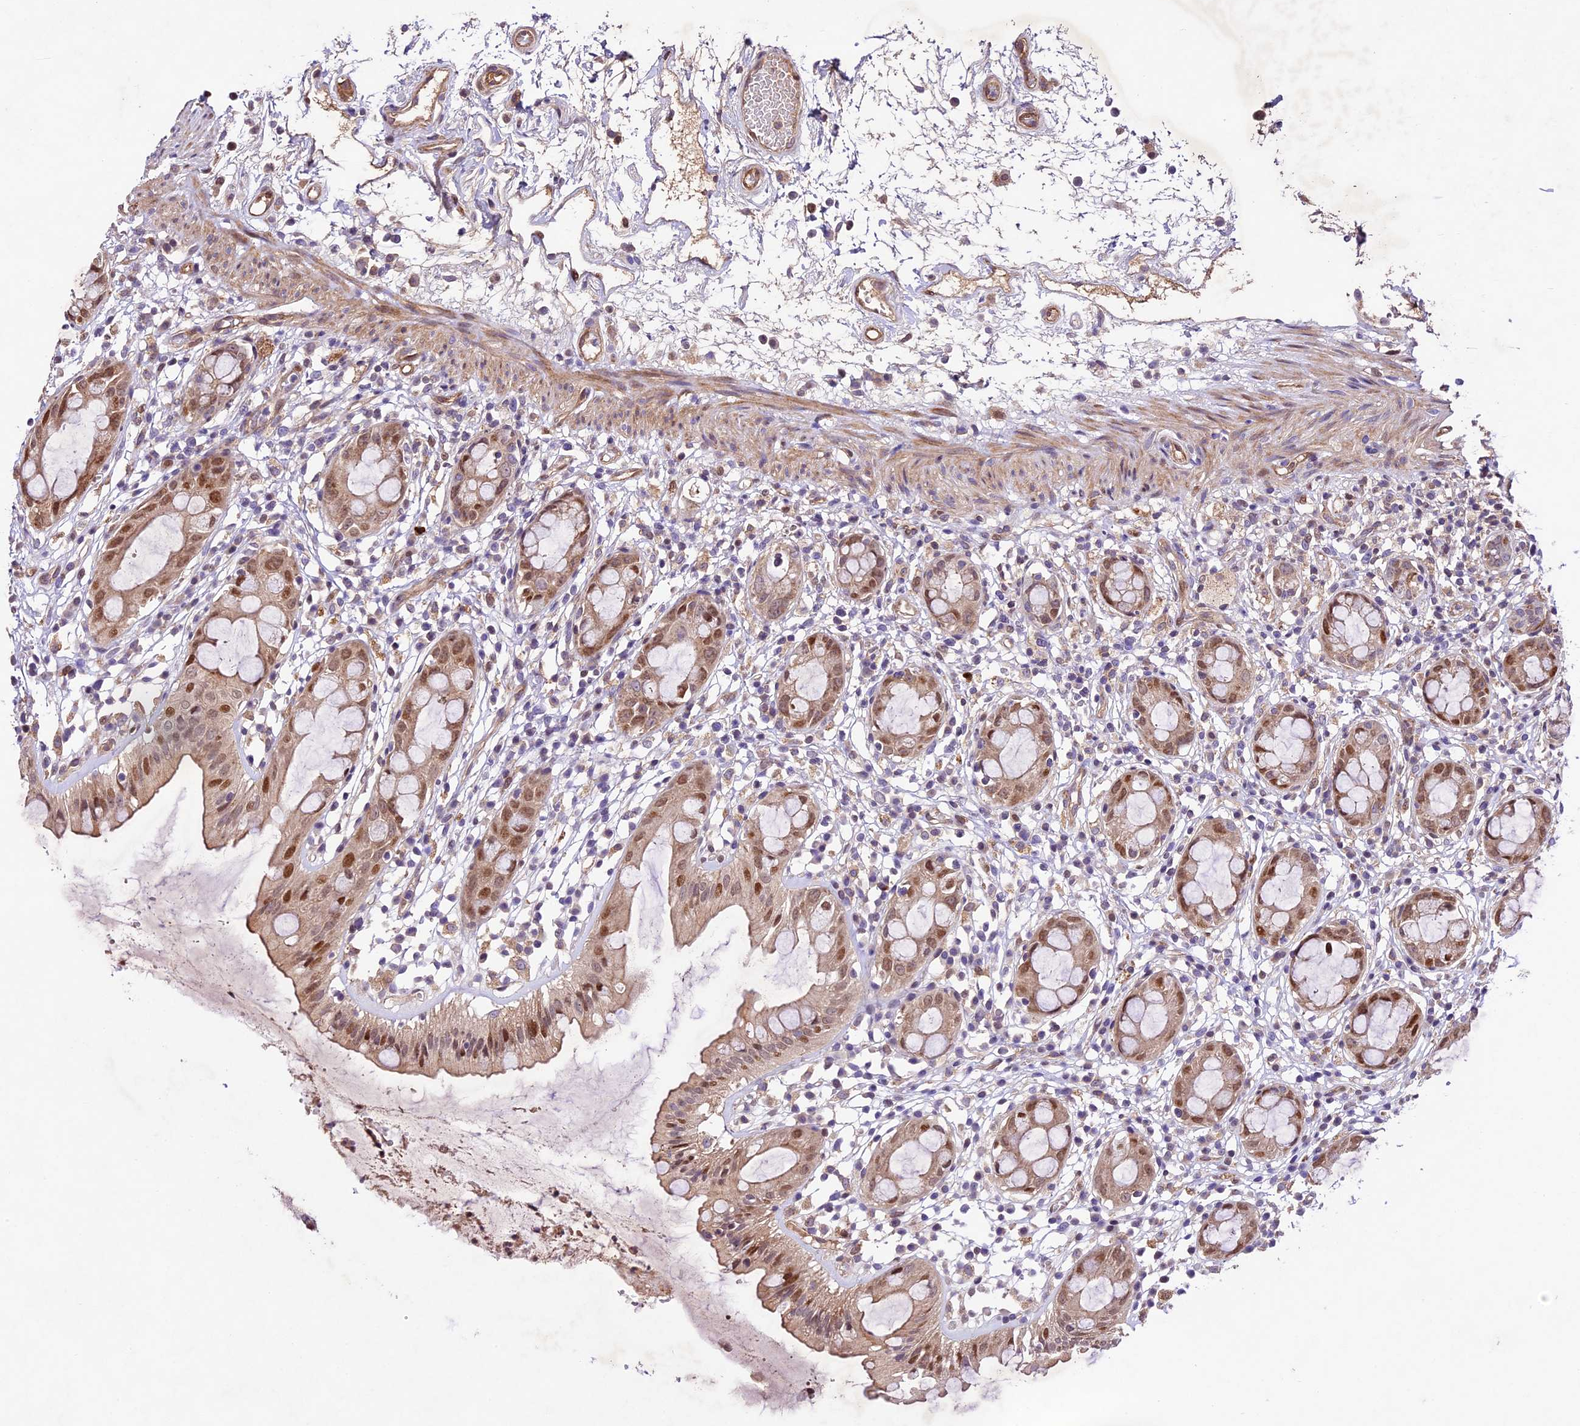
{"staining": {"intensity": "moderate", "quantity": ">75%", "location": "cytoplasmic/membranous,nuclear"}, "tissue": "rectum", "cell_type": "Glandular cells", "image_type": "normal", "snomed": [{"axis": "morphology", "description": "Normal tissue, NOS"}, {"axis": "topography", "description": "Rectum"}], "caption": "IHC of benign rectum reveals medium levels of moderate cytoplasmic/membranous,nuclear expression in about >75% of glandular cells.", "gene": "CCSER1", "patient": {"sex": "female", "age": 57}}